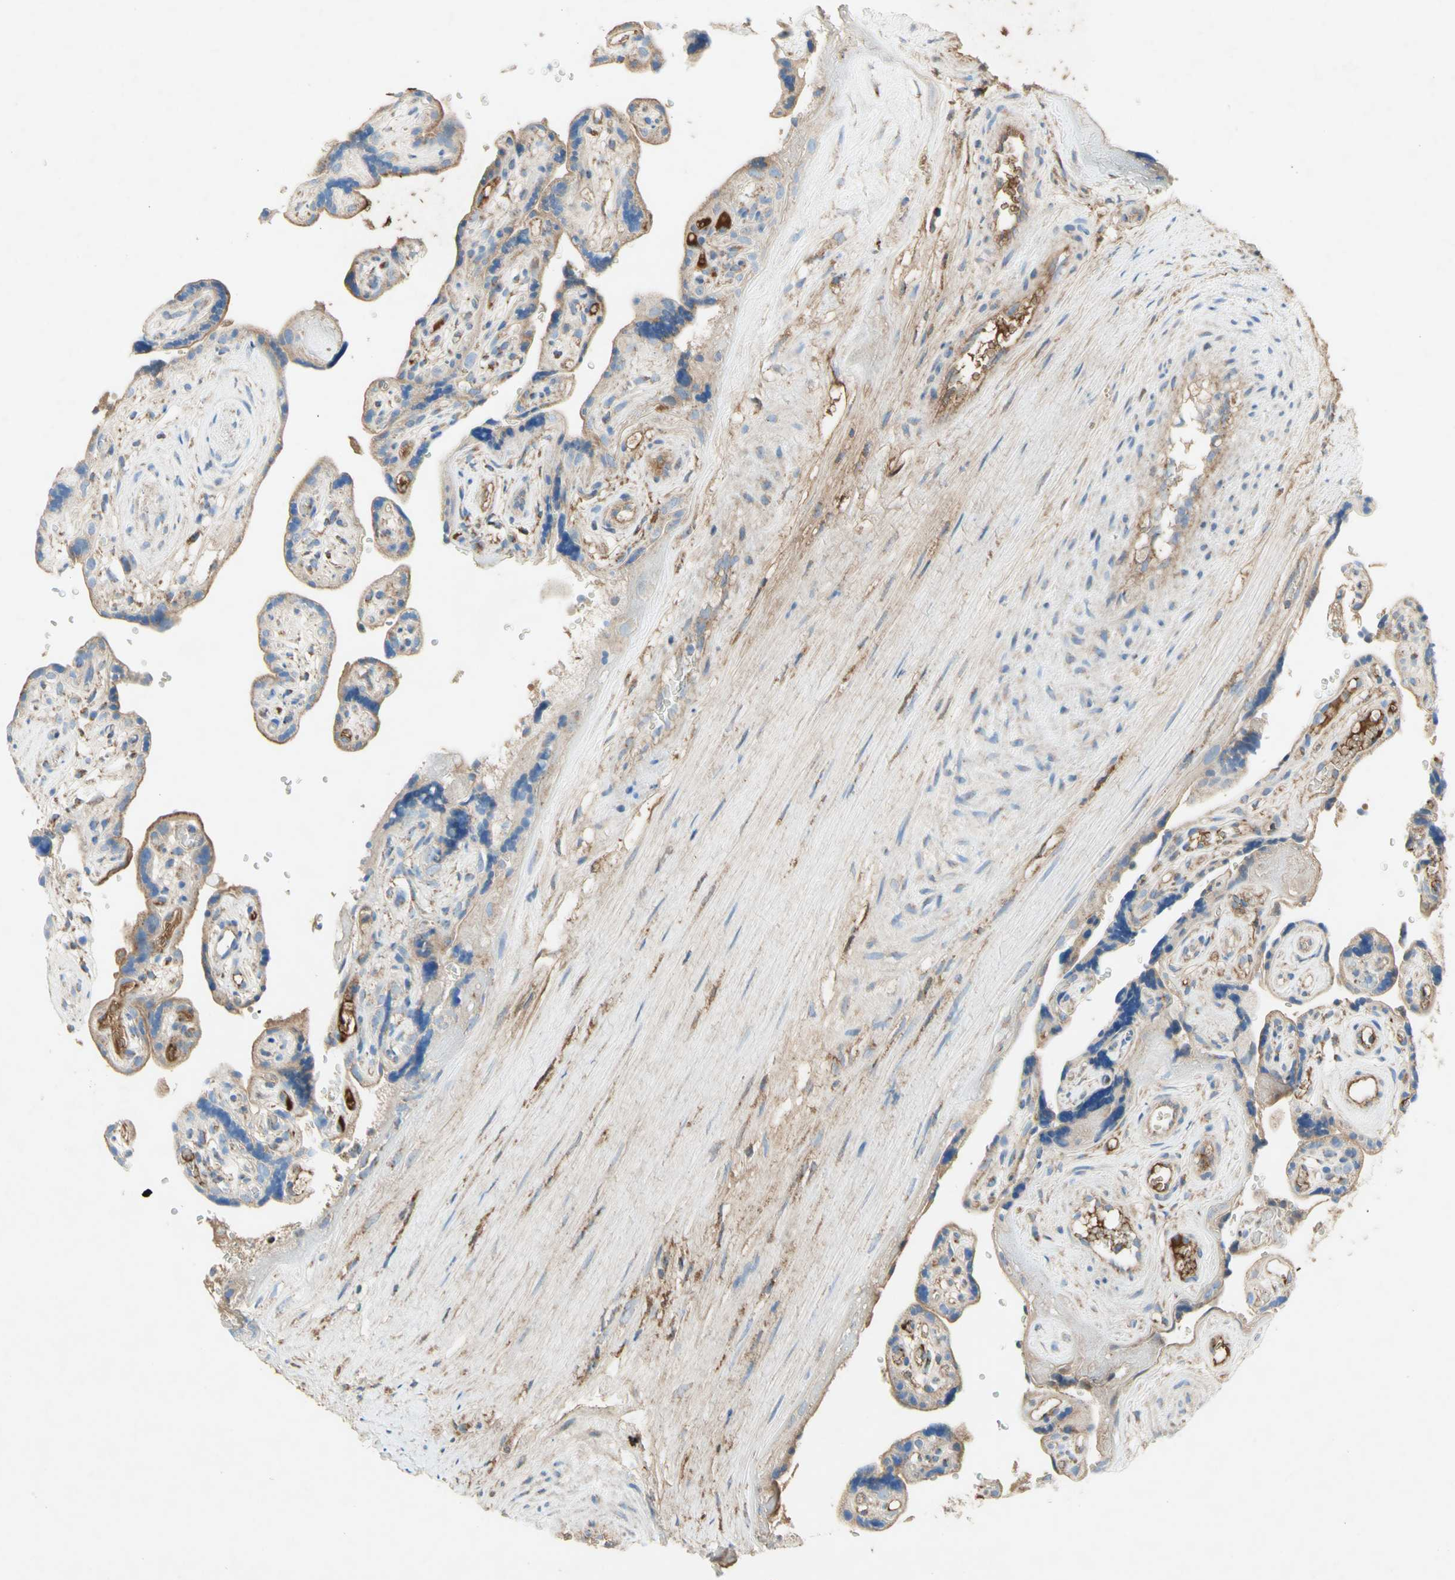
{"staining": {"intensity": "weak", "quantity": ">75%", "location": "cytoplasmic/membranous"}, "tissue": "placenta", "cell_type": "Decidual cells", "image_type": "normal", "snomed": [{"axis": "morphology", "description": "Normal tissue, NOS"}, {"axis": "topography", "description": "Placenta"}], "caption": "Brown immunohistochemical staining in unremarkable human placenta exhibits weak cytoplasmic/membranous expression in about >75% of decidual cells. (IHC, brightfield microscopy, high magnification).", "gene": "SDHB", "patient": {"sex": "female", "age": 30}}